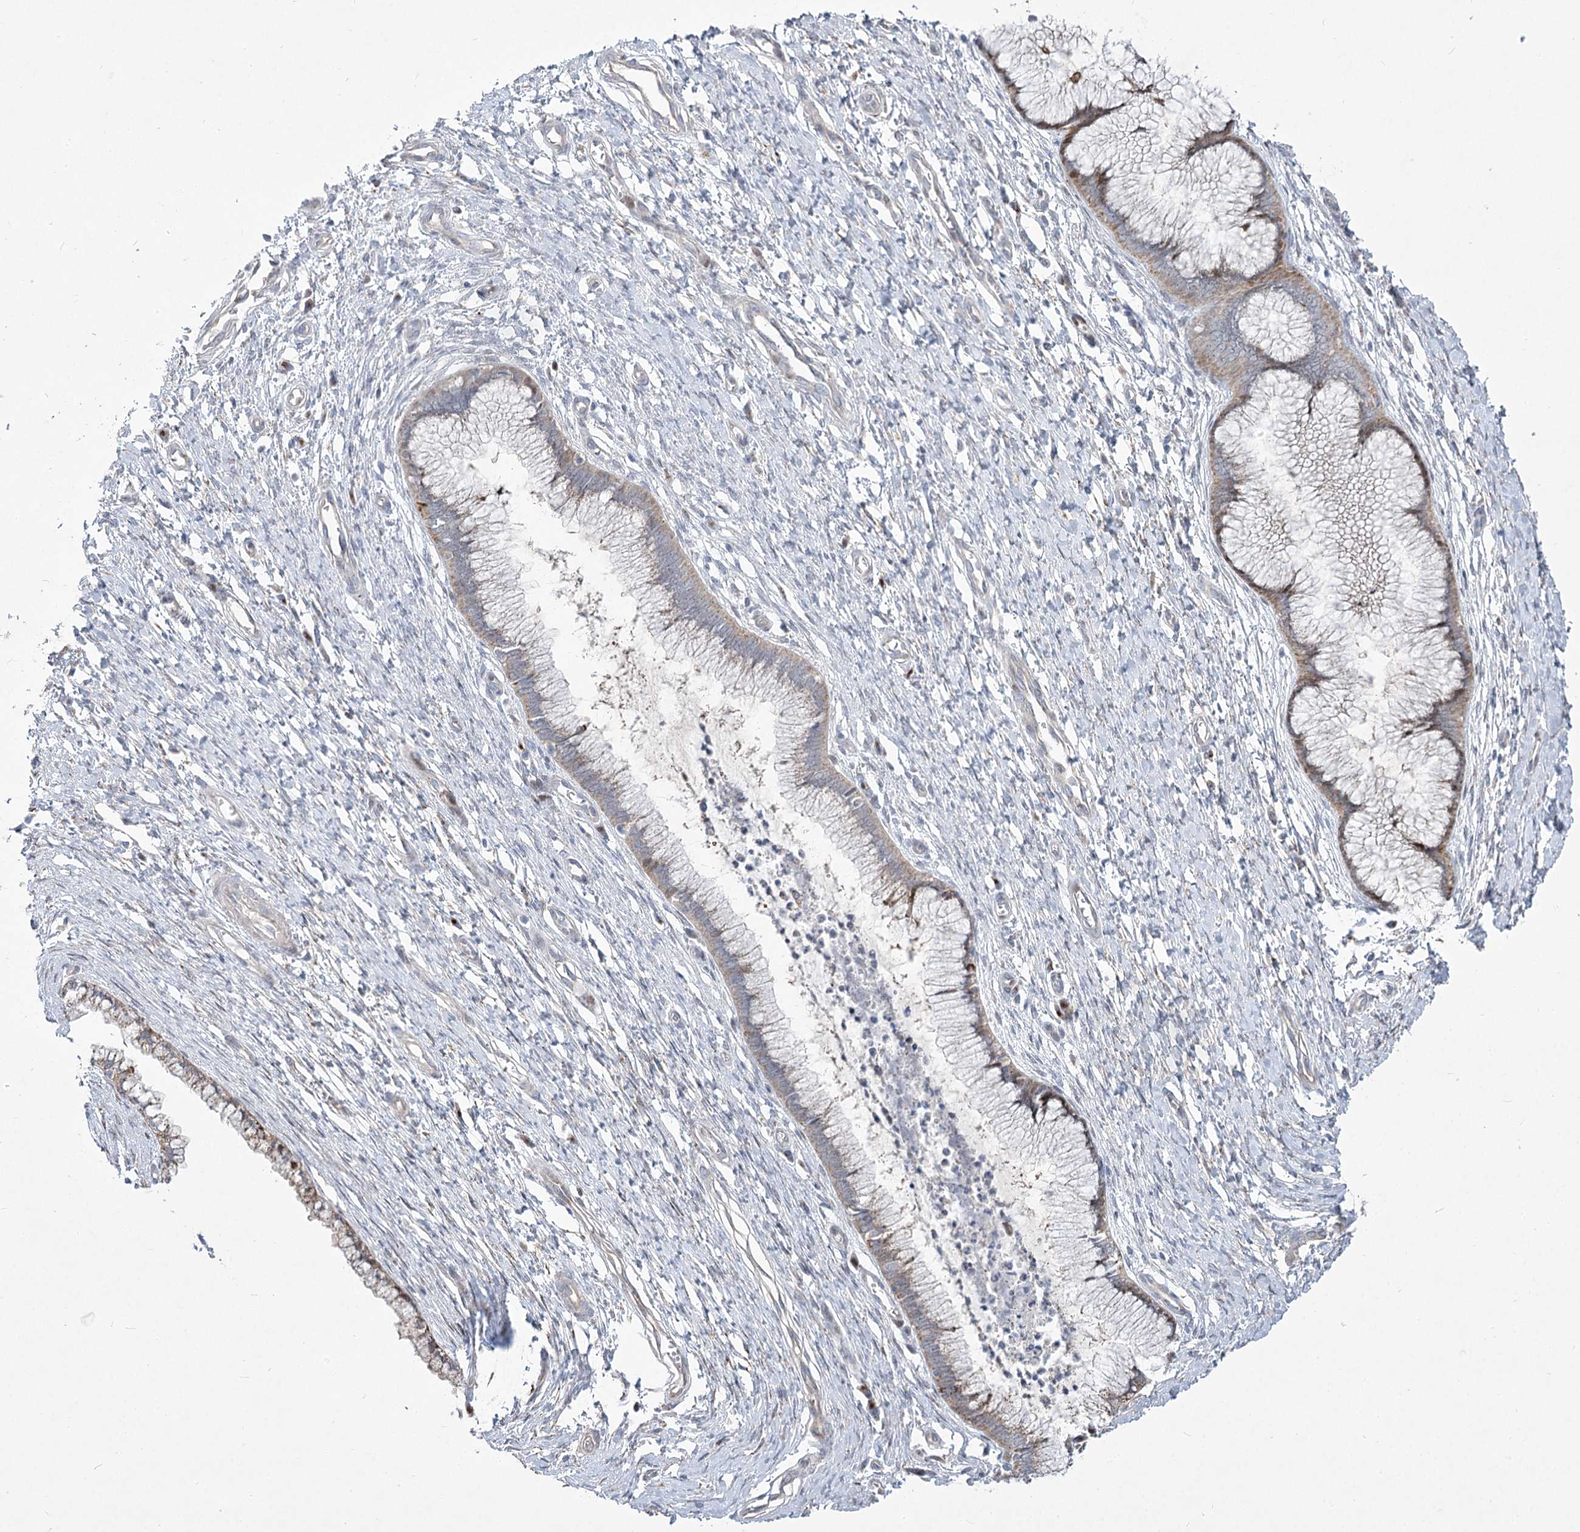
{"staining": {"intensity": "strong", "quantity": "25%-75%", "location": "cytoplasmic/membranous"}, "tissue": "cervix", "cell_type": "Glandular cells", "image_type": "normal", "snomed": [{"axis": "morphology", "description": "Normal tissue, NOS"}, {"axis": "topography", "description": "Cervix"}], "caption": "A high-resolution micrograph shows immunohistochemistry staining of unremarkable cervix, which shows strong cytoplasmic/membranous positivity in about 25%-75% of glandular cells. Immunohistochemistry stains the protein of interest in brown and the nuclei are stained blue.", "gene": "CEP164", "patient": {"sex": "female", "age": 55}}